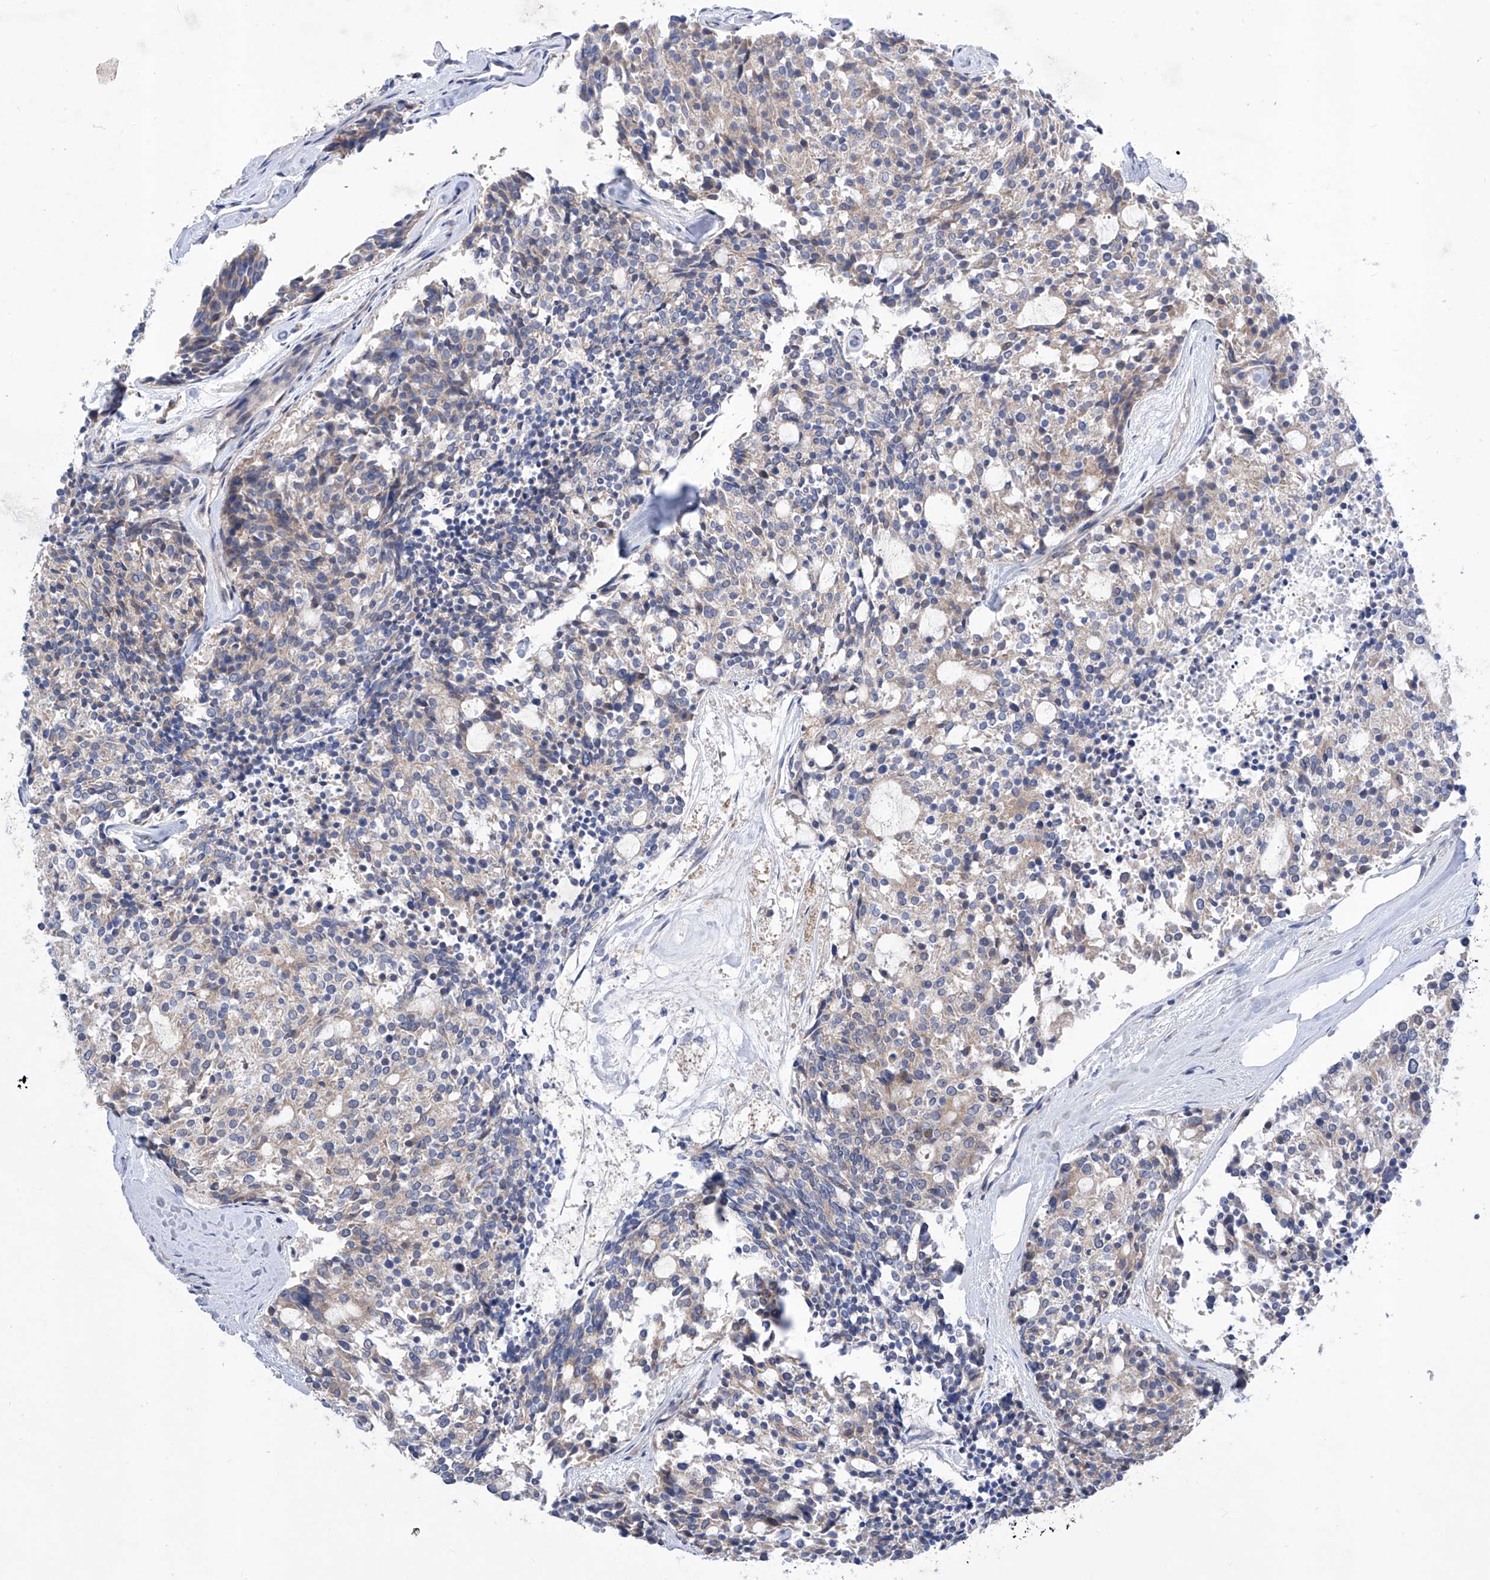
{"staining": {"intensity": "negative", "quantity": "none", "location": "none"}, "tissue": "carcinoid", "cell_type": "Tumor cells", "image_type": "cancer", "snomed": [{"axis": "morphology", "description": "Carcinoid, malignant, NOS"}, {"axis": "topography", "description": "Pancreas"}], "caption": "IHC photomicrograph of human malignant carcinoid stained for a protein (brown), which reveals no expression in tumor cells.", "gene": "SRBD1", "patient": {"sex": "female", "age": 54}}